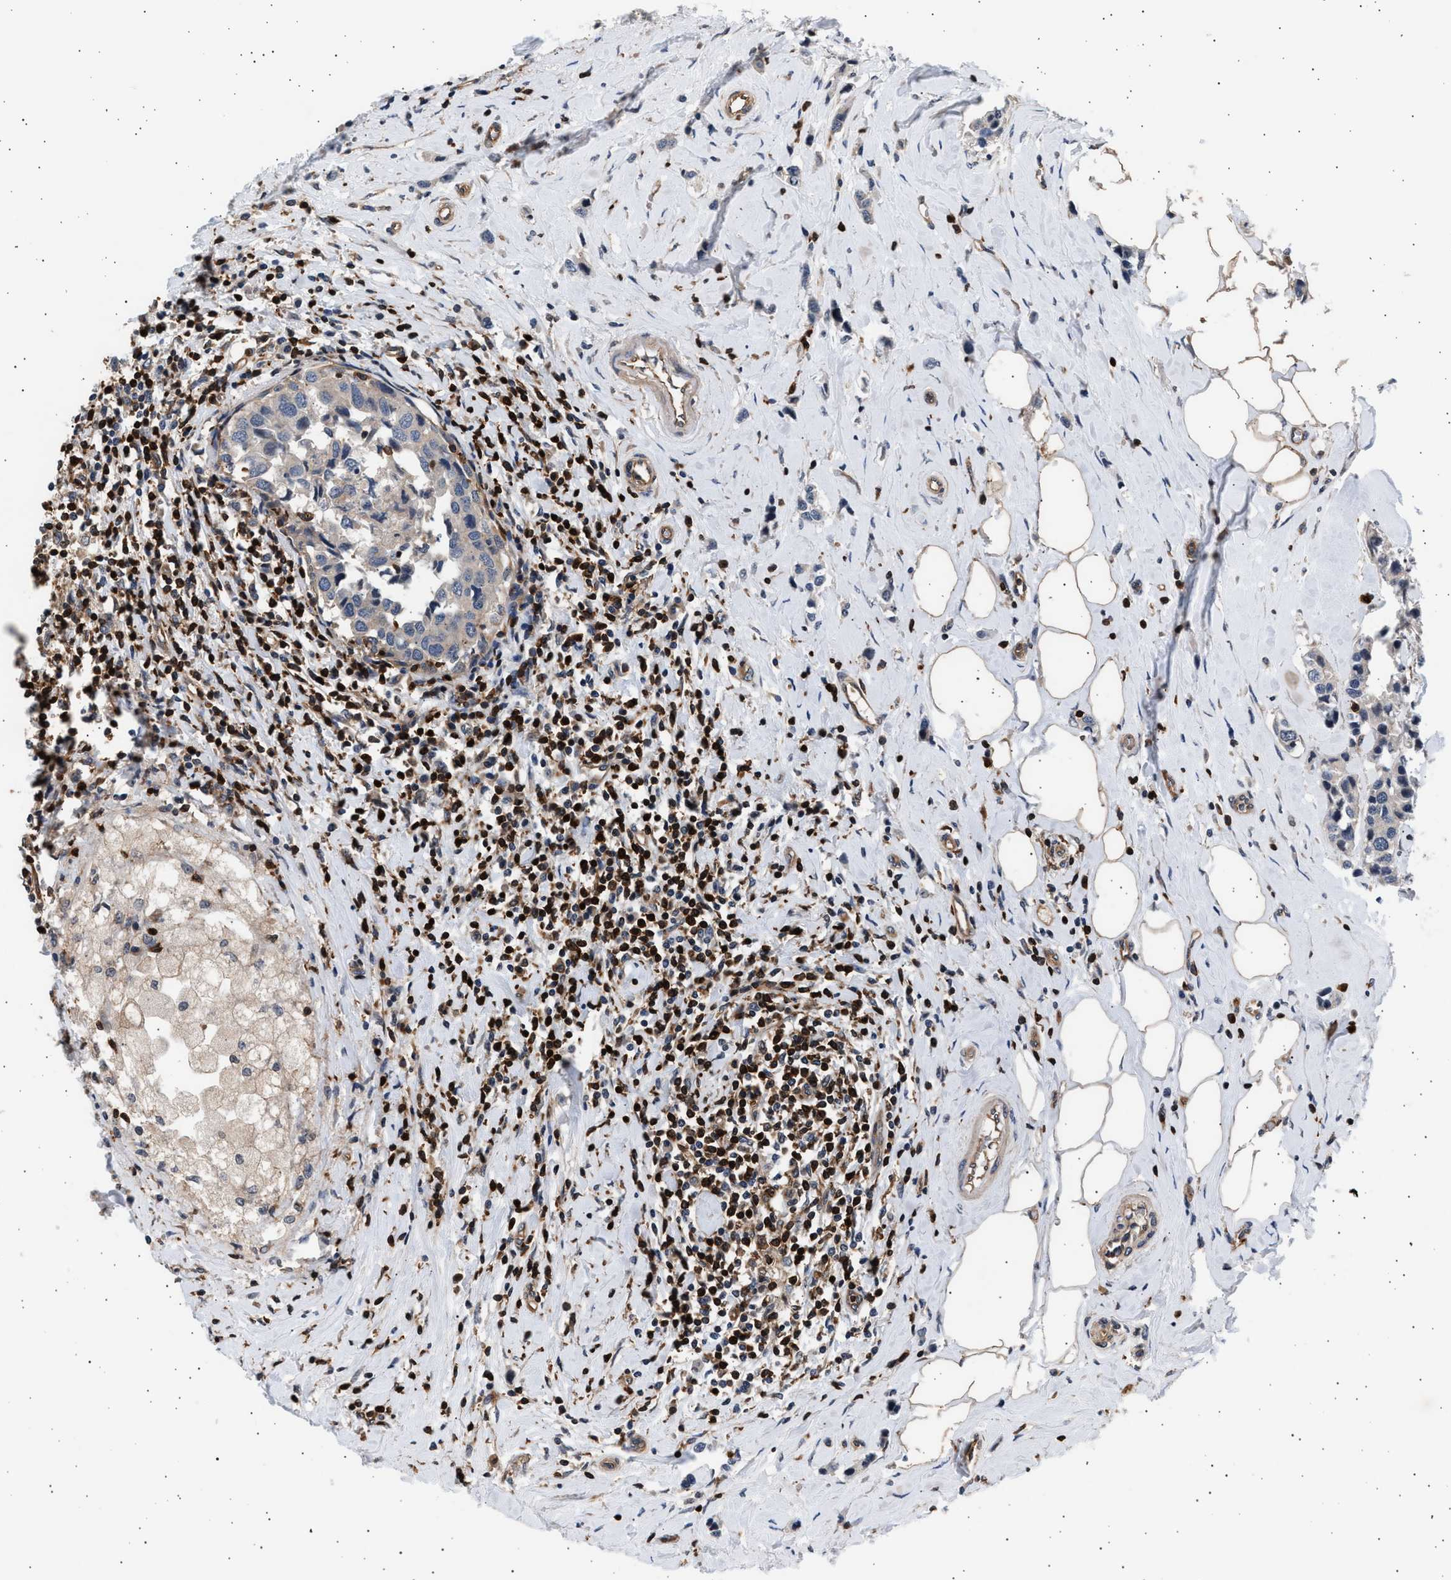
{"staining": {"intensity": "negative", "quantity": "none", "location": "none"}, "tissue": "breast cancer", "cell_type": "Tumor cells", "image_type": "cancer", "snomed": [{"axis": "morphology", "description": "Normal tissue, NOS"}, {"axis": "morphology", "description": "Duct carcinoma"}, {"axis": "topography", "description": "Breast"}], "caption": "Breast cancer (invasive ductal carcinoma) was stained to show a protein in brown. There is no significant staining in tumor cells. (Immunohistochemistry, brightfield microscopy, high magnification).", "gene": "GRAP2", "patient": {"sex": "female", "age": 50}}